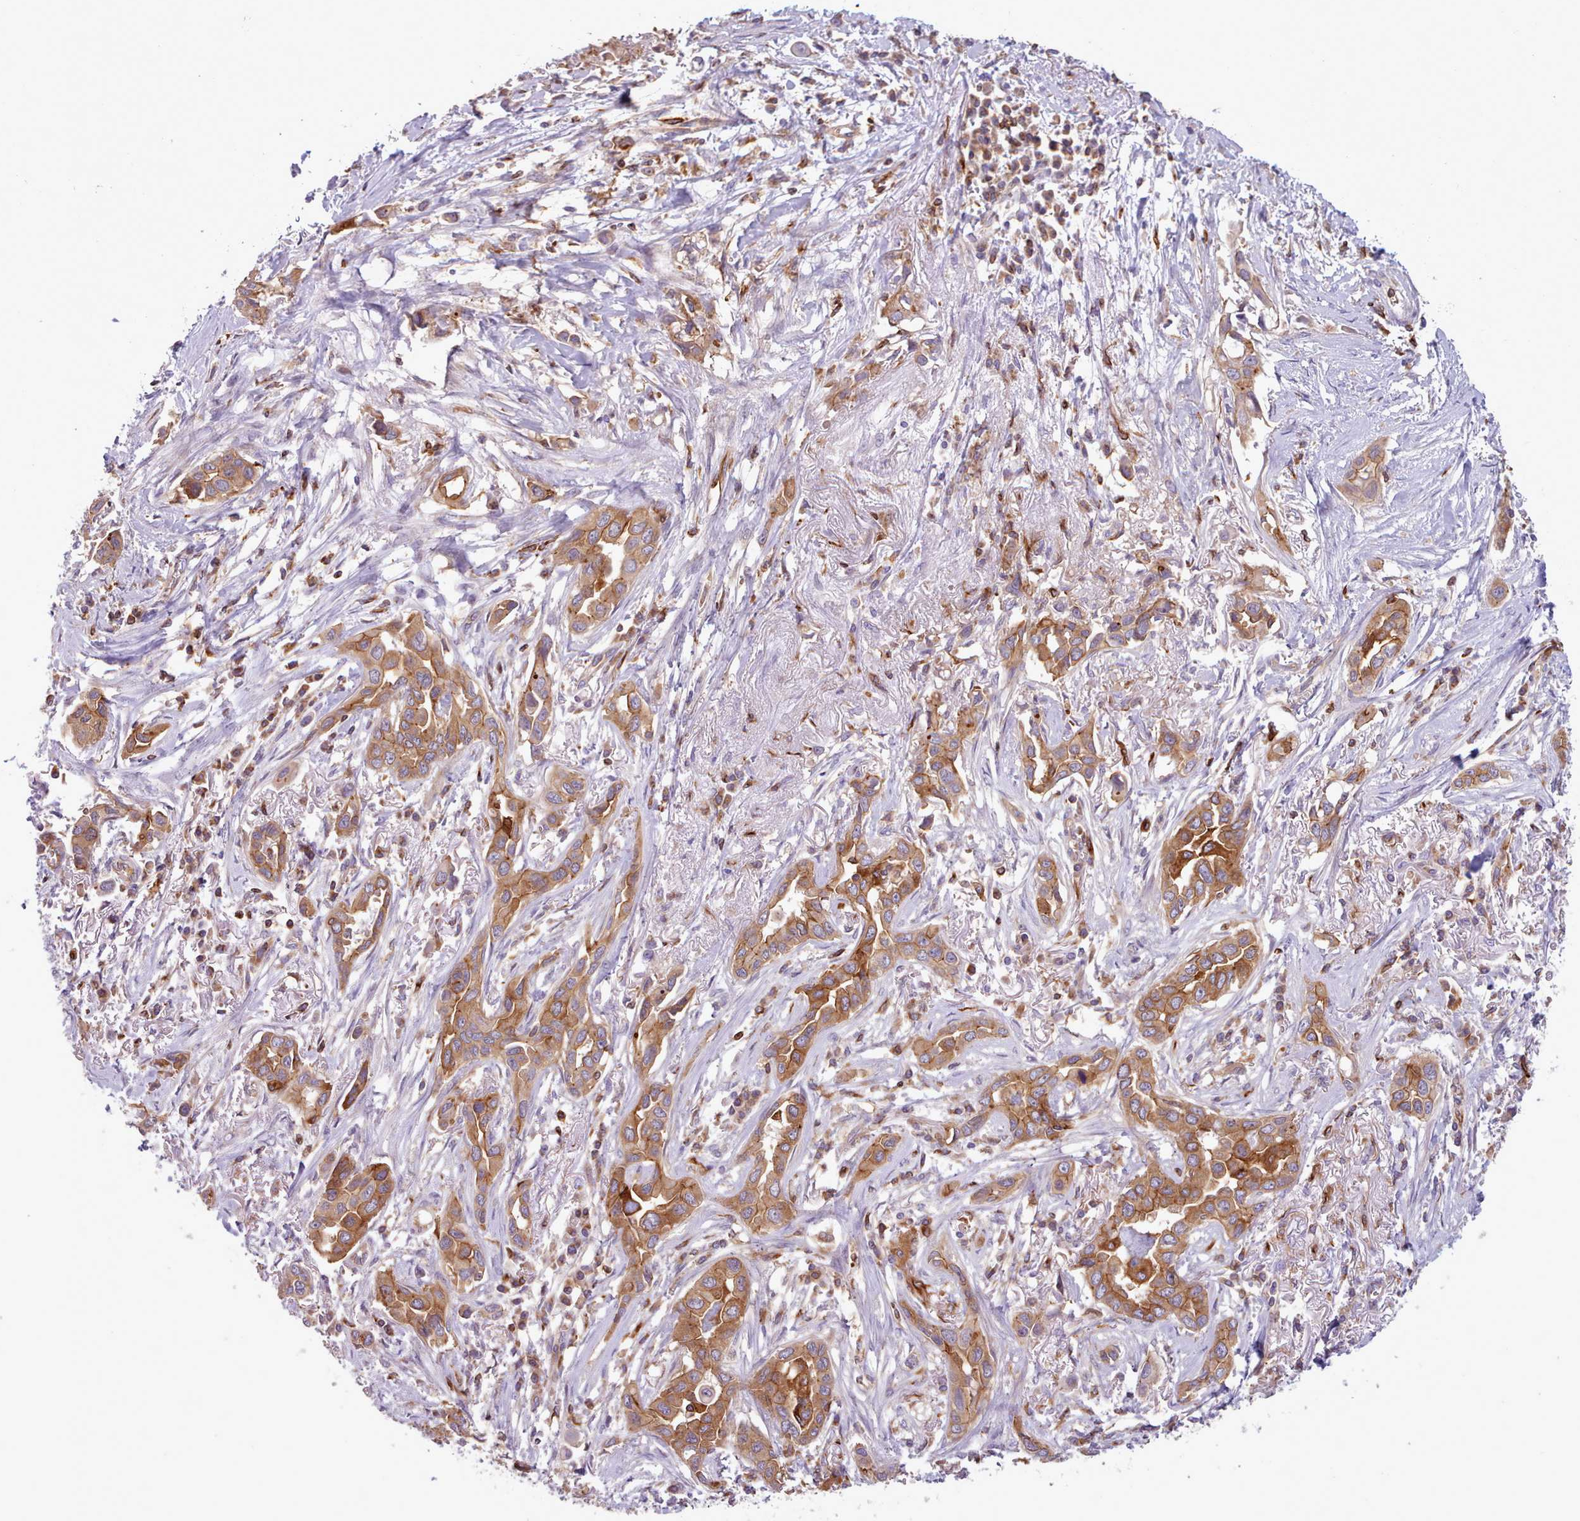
{"staining": {"intensity": "moderate", "quantity": "25%-75%", "location": "cytoplasmic/membranous"}, "tissue": "lung cancer", "cell_type": "Tumor cells", "image_type": "cancer", "snomed": [{"axis": "morphology", "description": "Adenocarcinoma, NOS"}, {"axis": "topography", "description": "Lung"}], "caption": "High-magnification brightfield microscopy of lung adenocarcinoma stained with DAB (brown) and counterstained with hematoxylin (blue). tumor cells exhibit moderate cytoplasmic/membranous positivity is present in about25%-75% of cells.", "gene": "CRYBG1", "patient": {"sex": "female", "age": 76}}